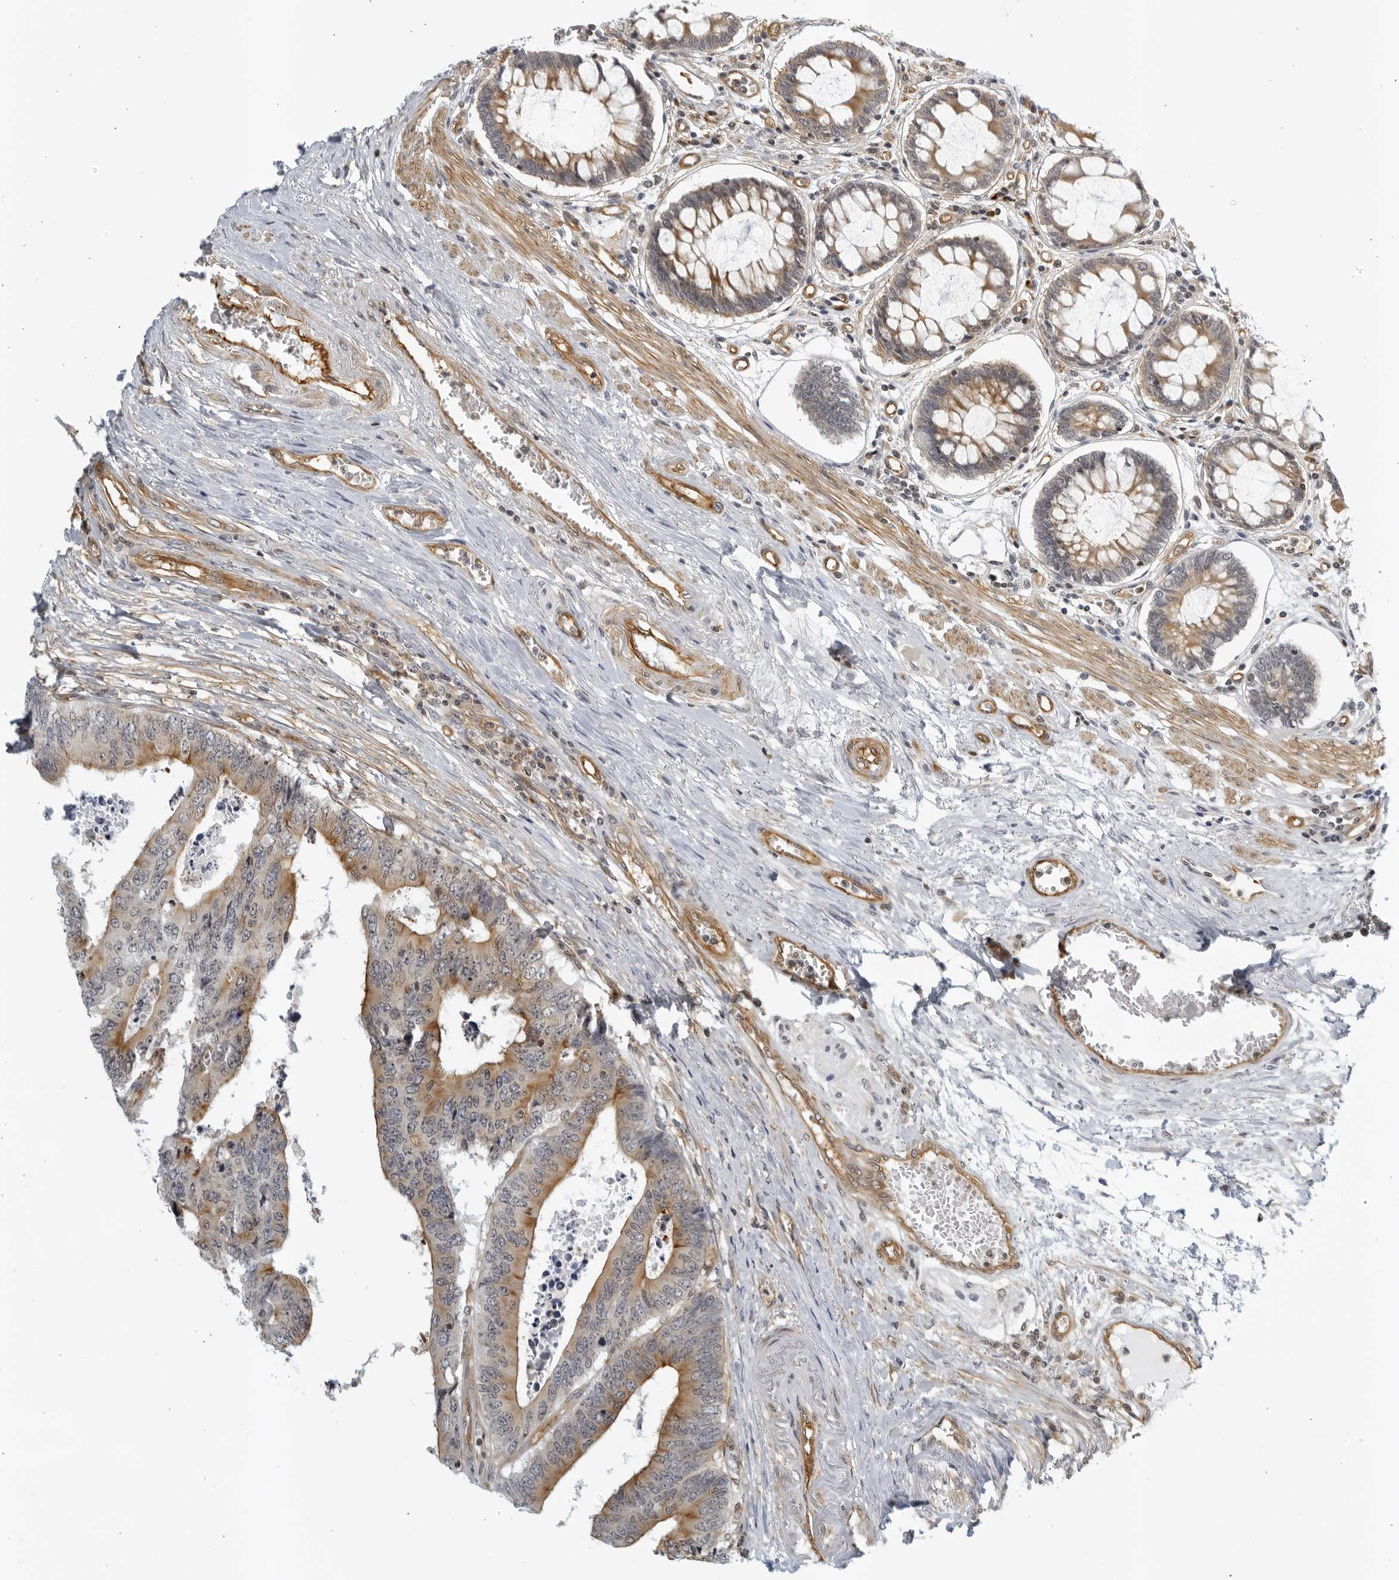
{"staining": {"intensity": "moderate", "quantity": ">75%", "location": "cytoplasmic/membranous"}, "tissue": "colorectal cancer", "cell_type": "Tumor cells", "image_type": "cancer", "snomed": [{"axis": "morphology", "description": "Adenocarcinoma, NOS"}, {"axis": "topography", "description": "Rectum"}], "caption": "Tumor cells demonstrate medium levels of moderate cytoplasmic/membranous staining in approximately >75% of cells in colorectal cancer (adenocarcinoma).", "gene": "SERTAD4", "patient": {"sex": "male", "age": 84}}